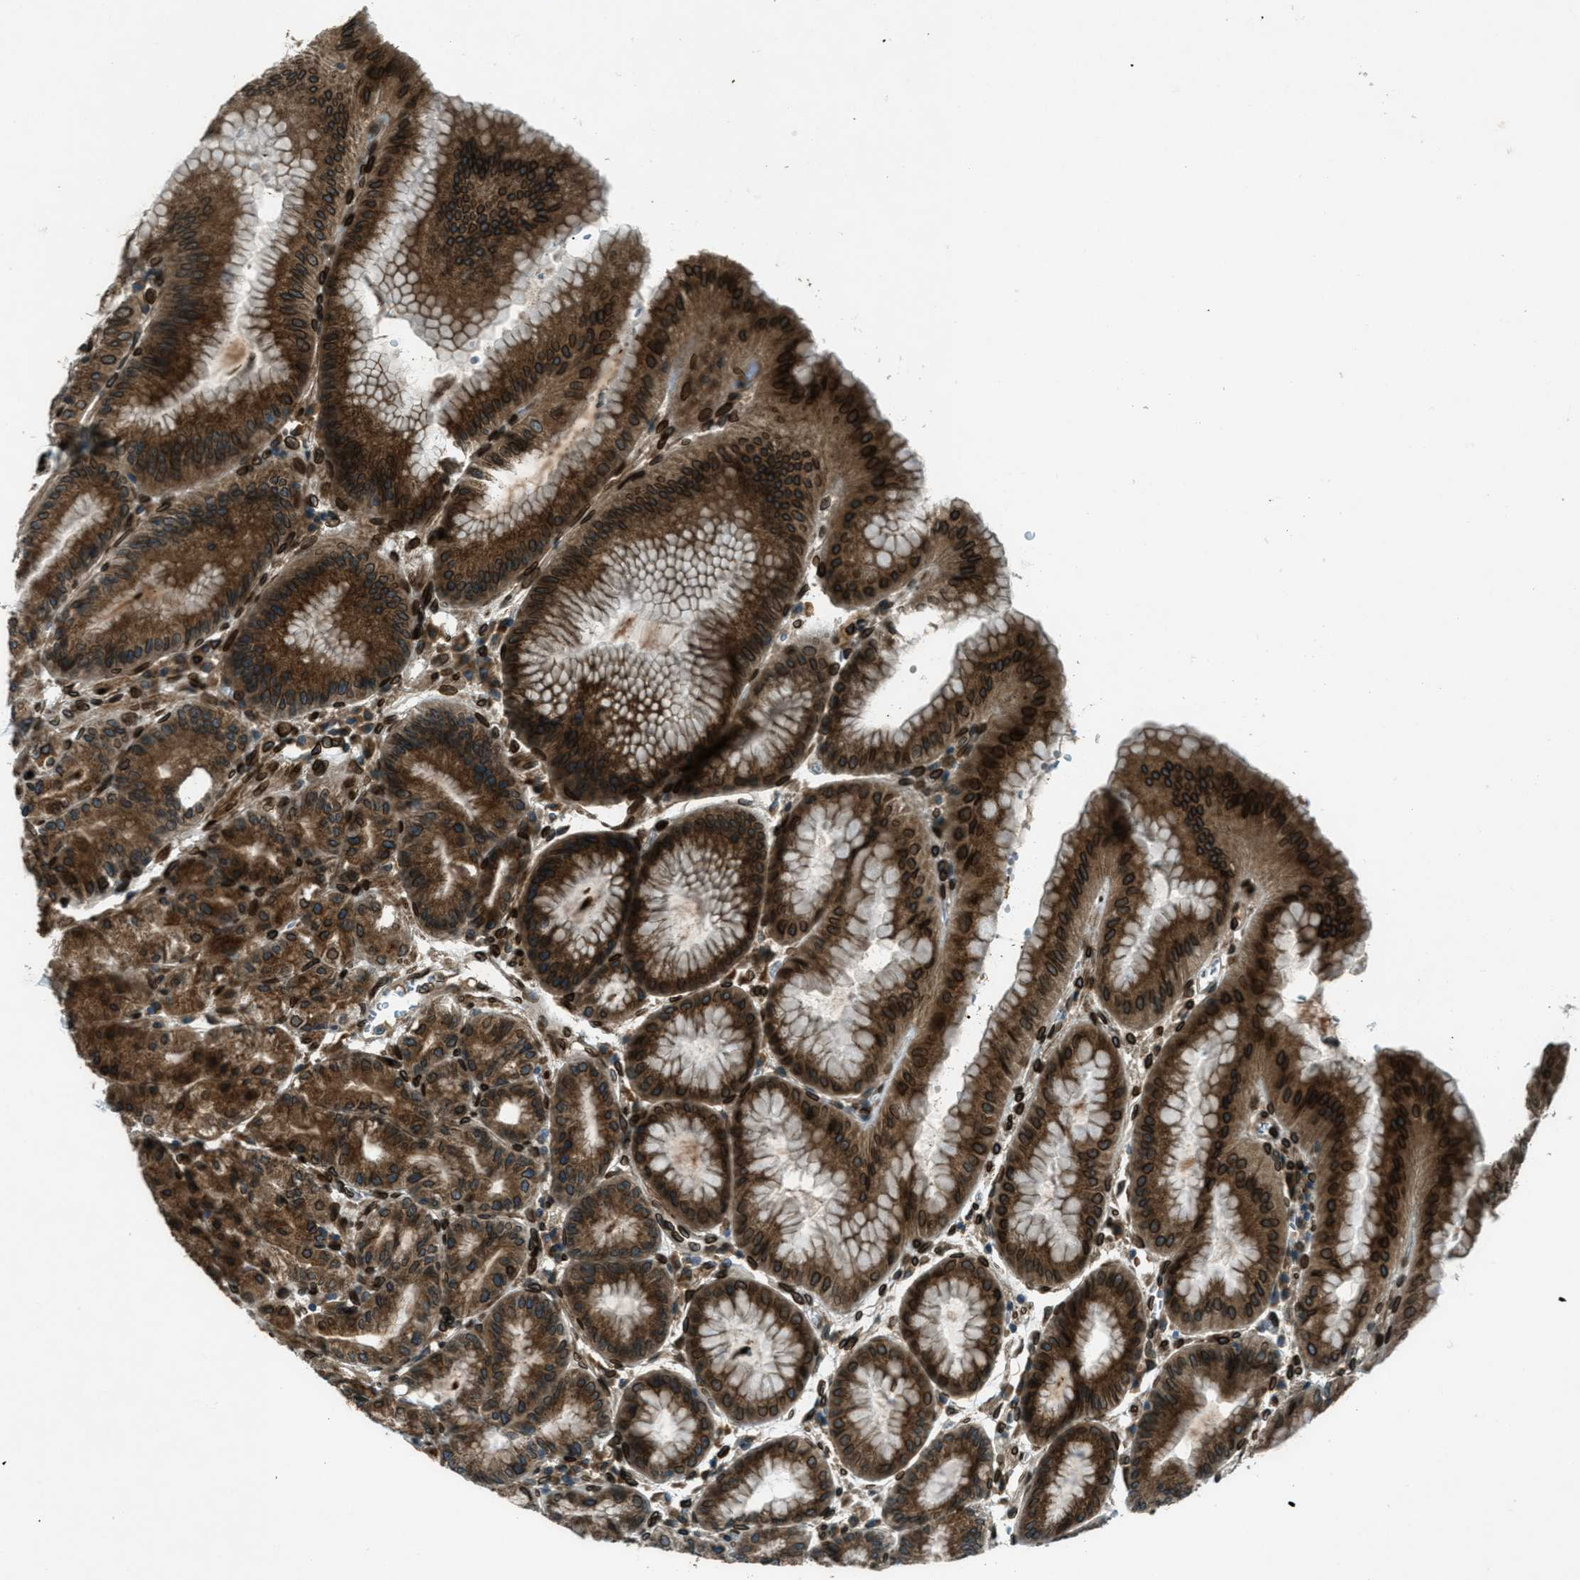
{"staining": {"intensity": "strong", "quantity": ">75%", "location": "cytoplasmic/membranous,nuclear"}, "tissue": "stomach", "cell_type": "Glandular cells", "image_type": "normal", "snomed": [{"axis": "morphology", "description": "Normal tissue, NOS"}, {"axis": "topography", "description": "Stomach, lower"}], "caption": "Strong cytoplasmic/membranous,nuclear expression for a protein is present in approximately >75% of glandular cells of unremarkable stomach using IHC.", "gene": "LEMD2", "patient": {"sex": "male", "age": 71}}